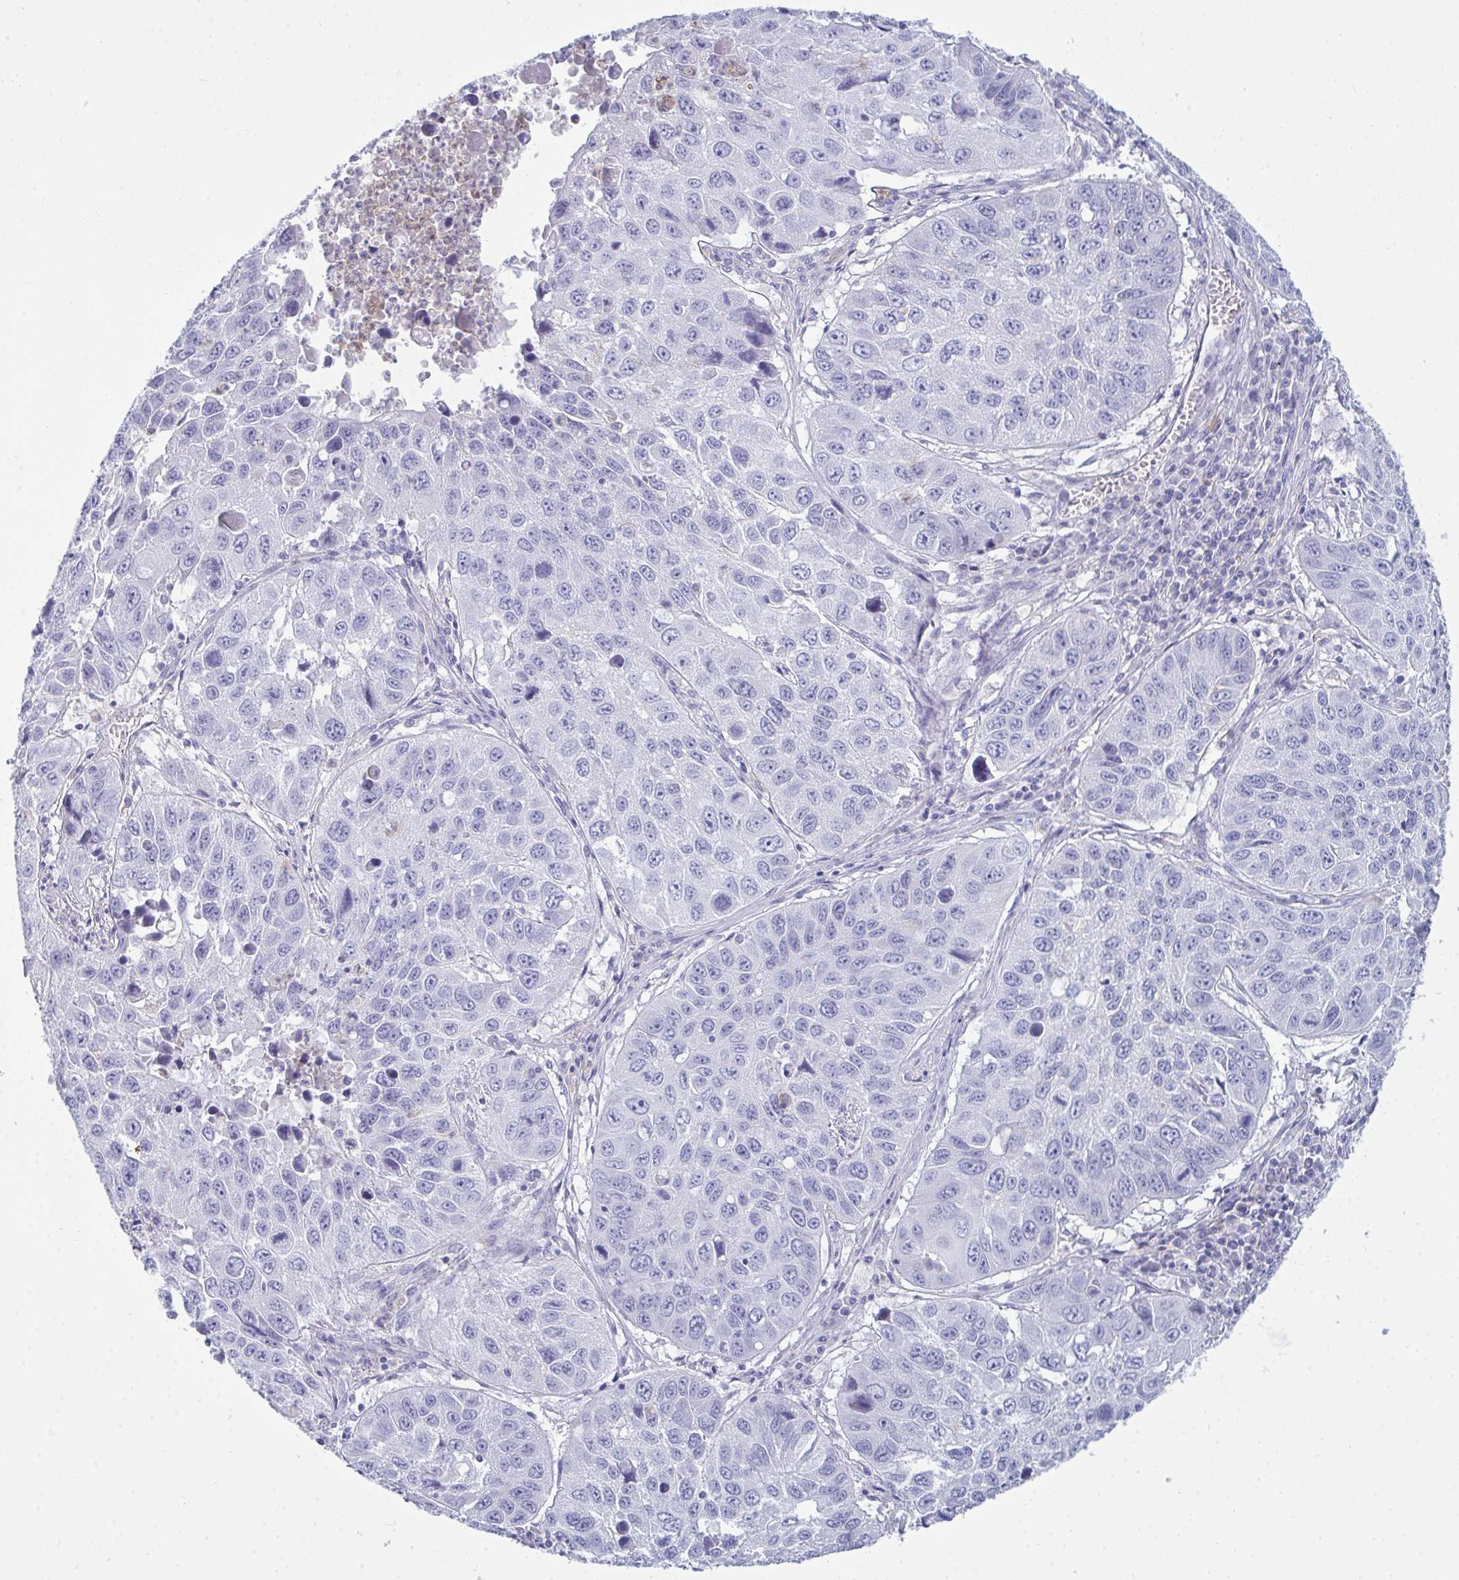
{"staining": {"intensity": "negative", "quantity": "none", "location": "none"}, "tissue": "lung cancer", "cell_type": "Tumor cells", "image_type": "cancer", "snomed": [{"axis": "morphology", "description": "Squamous cell carcinoma, NOS"}, {"axis": "topography", "description": "Lung"}], "caption": "Immunohistochemistry histopathology image of lung cancer (squamous cell carcinoma) stained for a protein (brown), which exhibits no staining in tumor cells.", "gene": "SERPINB10", "patient": {"sex": "female", "age": 61}}